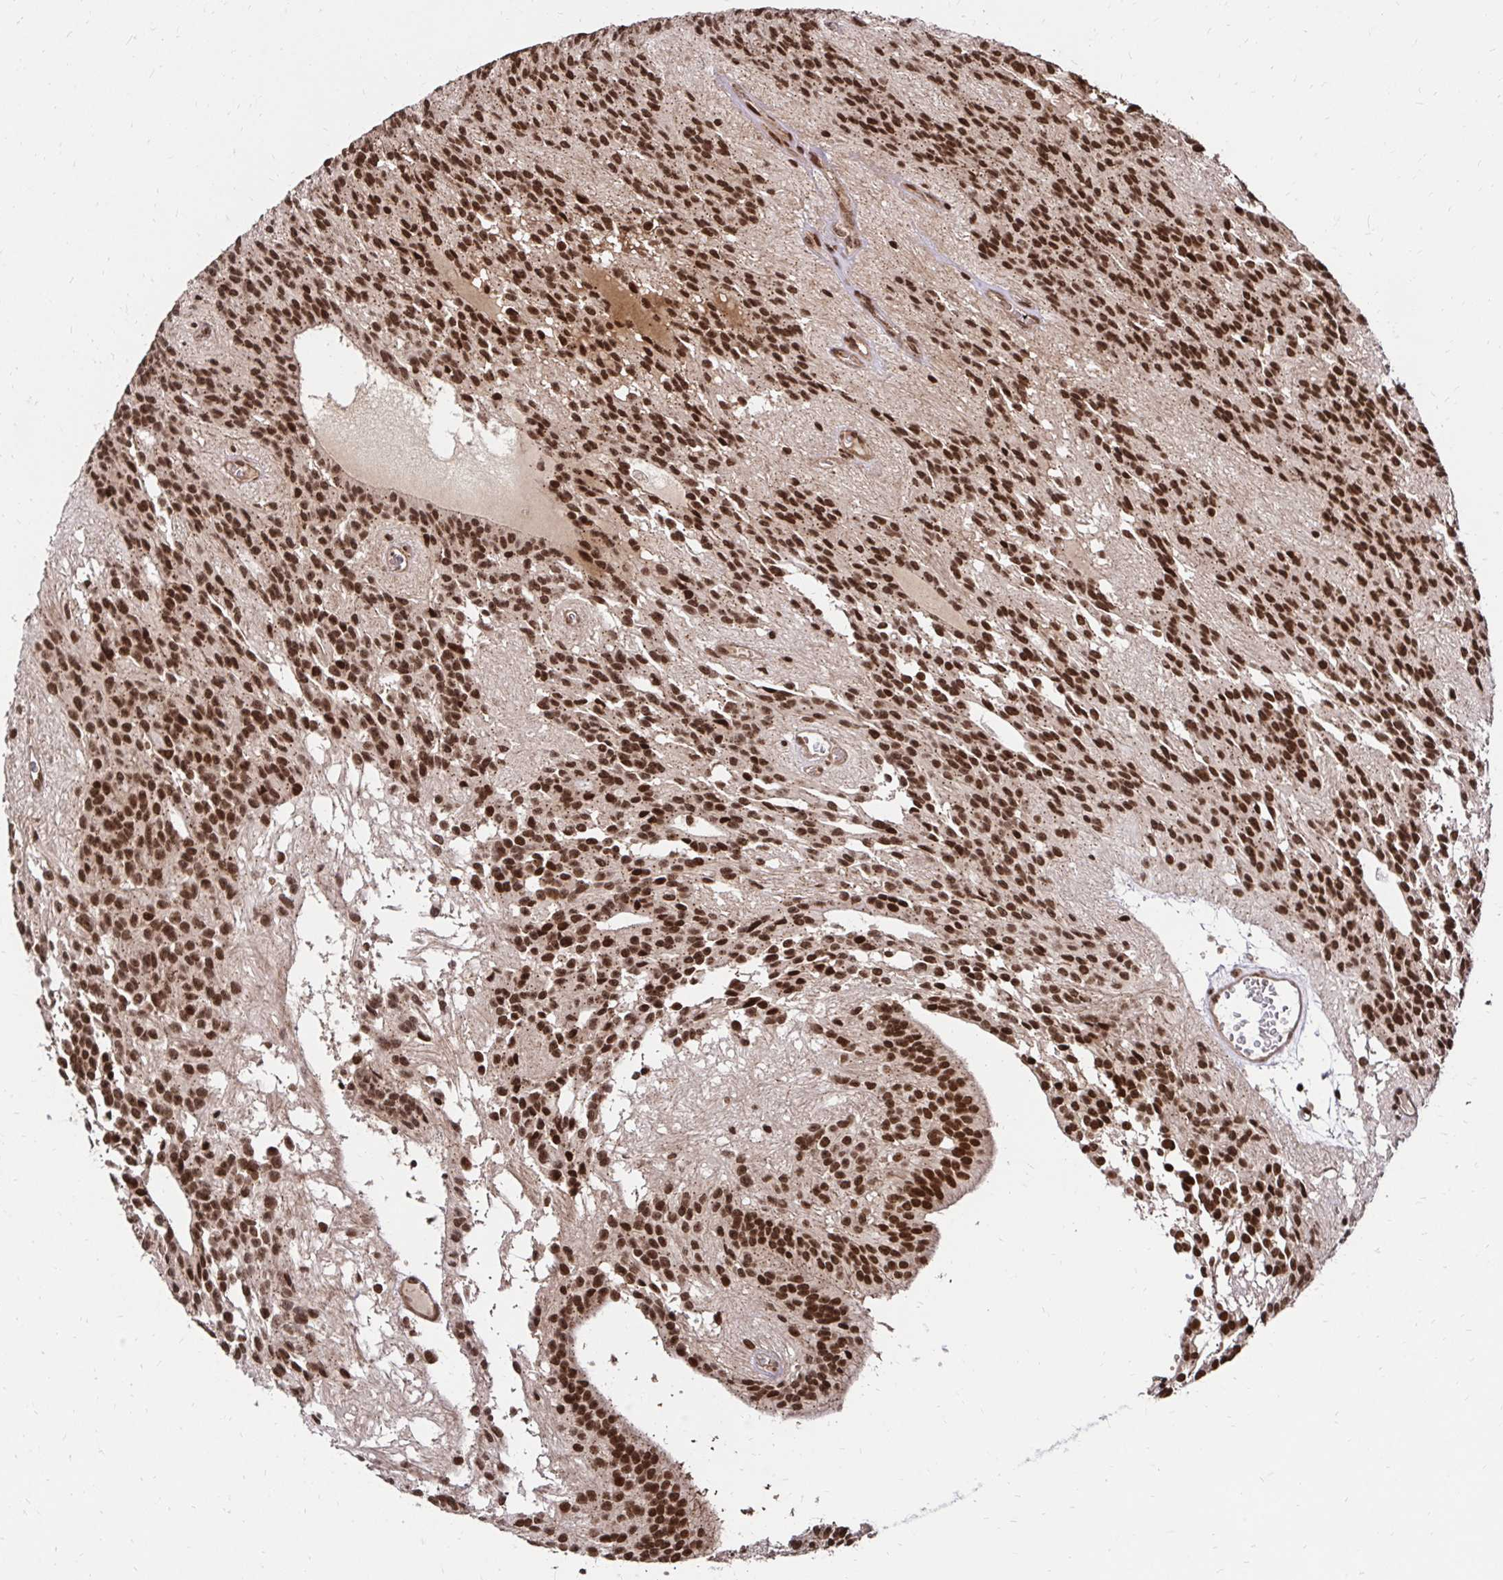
{"staining": {"intensity": "strong", "quantity": ">75%", "location": "nuclear"}, "tissue": "glioma", "cell_type": "Tumor cells", "image_type": "cancer", "snomed": [{"axis": "morphology", "description": "Glioma, malignant, Low grade"}, {"axis": "topography", "description": "Brain"}], "caption": "Low-grade glioma (malignant) was stained to show a protein in brown. There is high levels of strong nuclear staining in about >75% of tumor cells. (brown staining indicates protein expression, while blue staining denotes nuclei).", "gene": "GLYR1", "patient": {"sex": "male", "age": 31}}